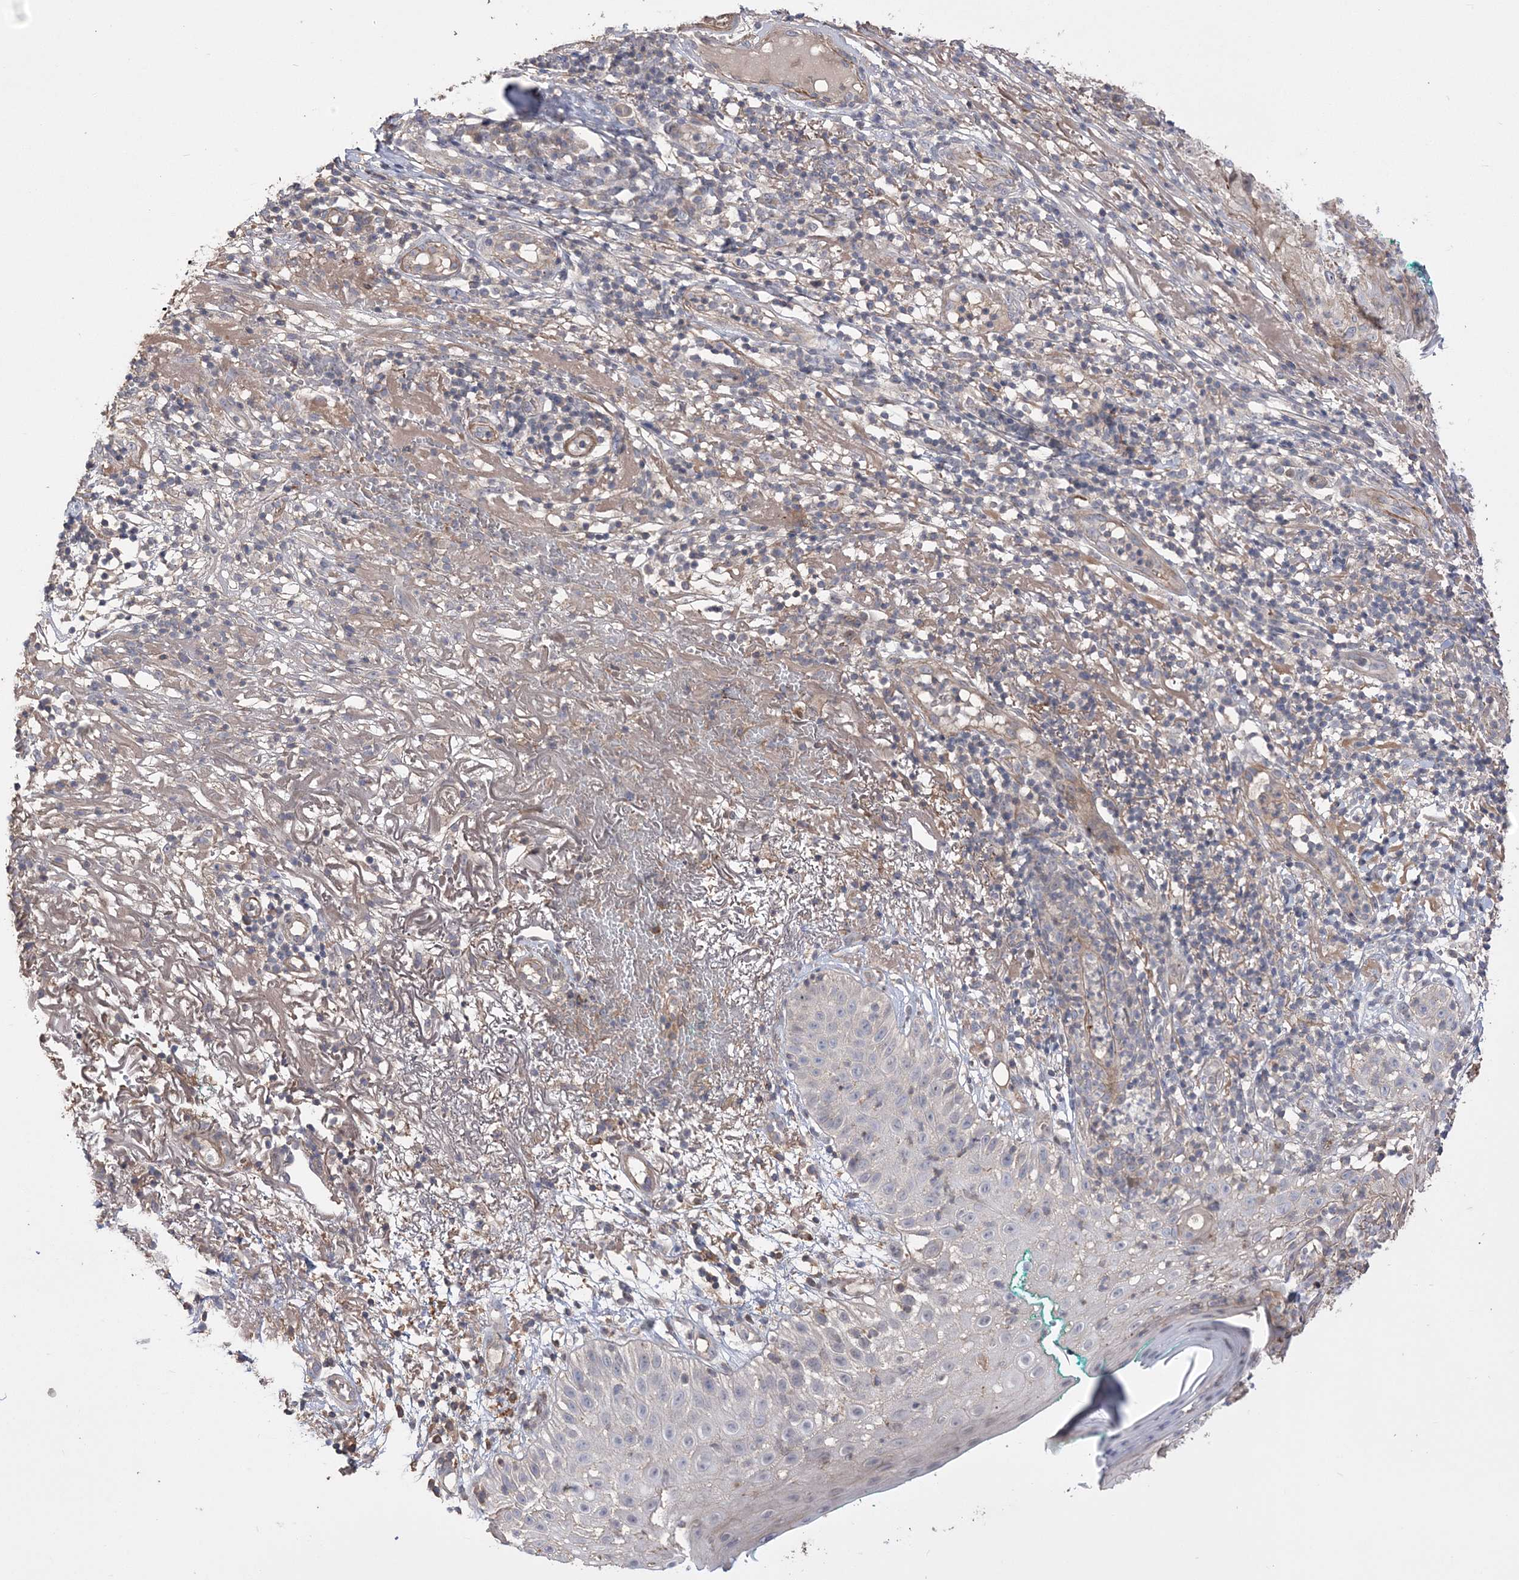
{"staining": {"intensity": "negative", "quantity": "none", "location": "none"}, "tissue": "melanoma", "cell_type": "Tumor cells", "image_type": "cancer", "snomed": [{"axis": "morphology", "description": "Necrosis, NOS"}, {"axis": "morphology", "description": "Malignant melanoma, NOS"}, {"axis": "topography", "description": "Skin"}], "caption": "Immunohistochemistry (IHC) image of neoplastic tissue: malignant melanoma stained with DAB (3,3'-diaminobenzidine) demonstrates no significant protein positivity in tumor cells.", "gene": "SLFN14", "patient": {"sex": "female", "age": 87}}